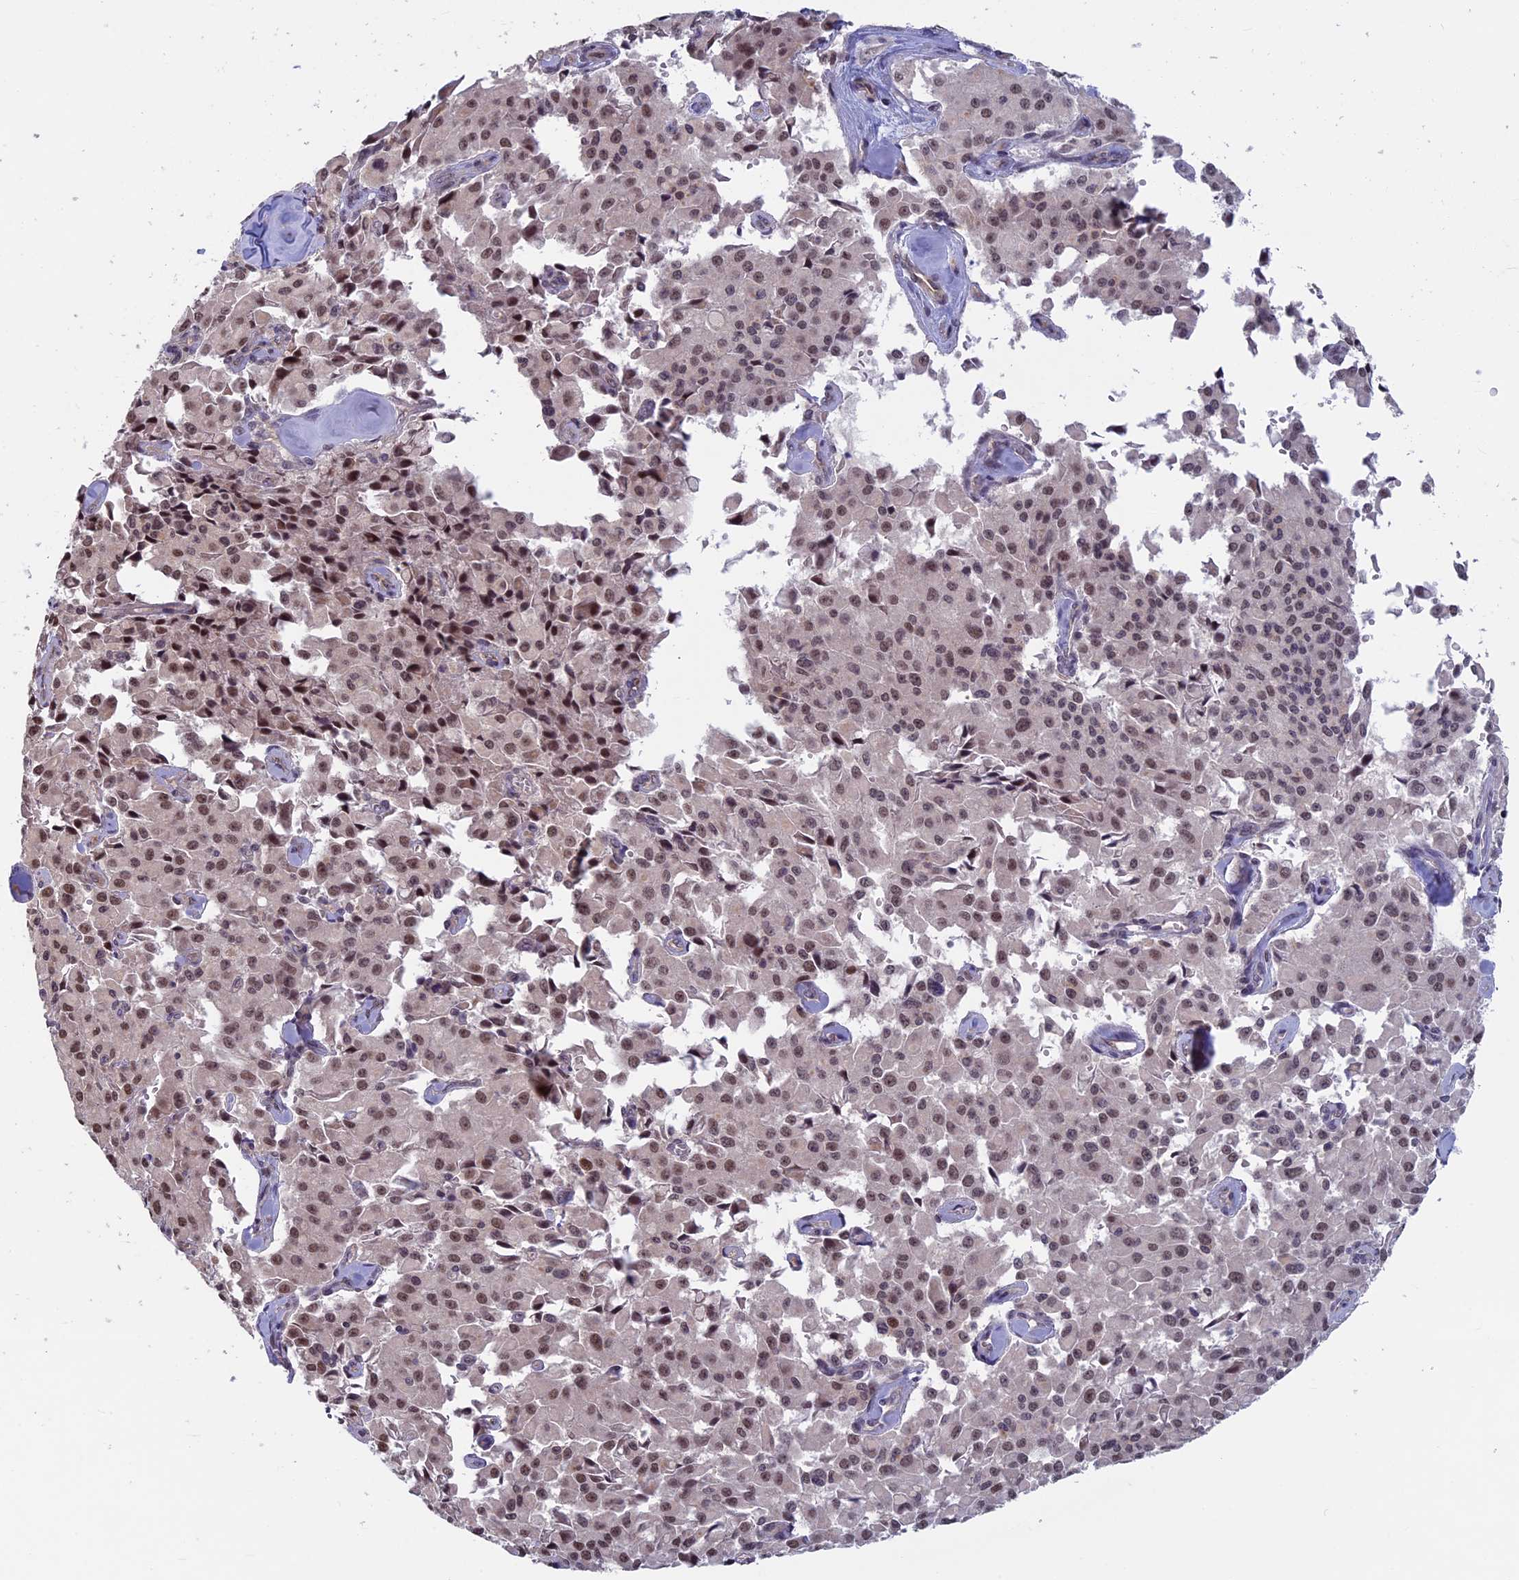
{"staining": {"intensity": "moderate", "quantity": ">75%", "location": "nuclear"}, "tissue": "pancreatic cancer", "cell_type": "Tumor cells", "image_type": "cancer", "snomed": [{"axis": "morphology", "description": "Adenocarcinoma, NOS"}, {"axis": "topography", "description": "Pancreas"}], "caption": "Adenocarcinoma (pancreatic) was stained to show a protein in brown. There is medium levels of moderate nuclear positivity in about >75% of tumor cells. Using DAB (brown) and hematoxylin (blue) stains, captured at high magnification using brightfield microscopy.", "gene": "SPIRE1", "patient": {"sex": "male", "age": 65}}